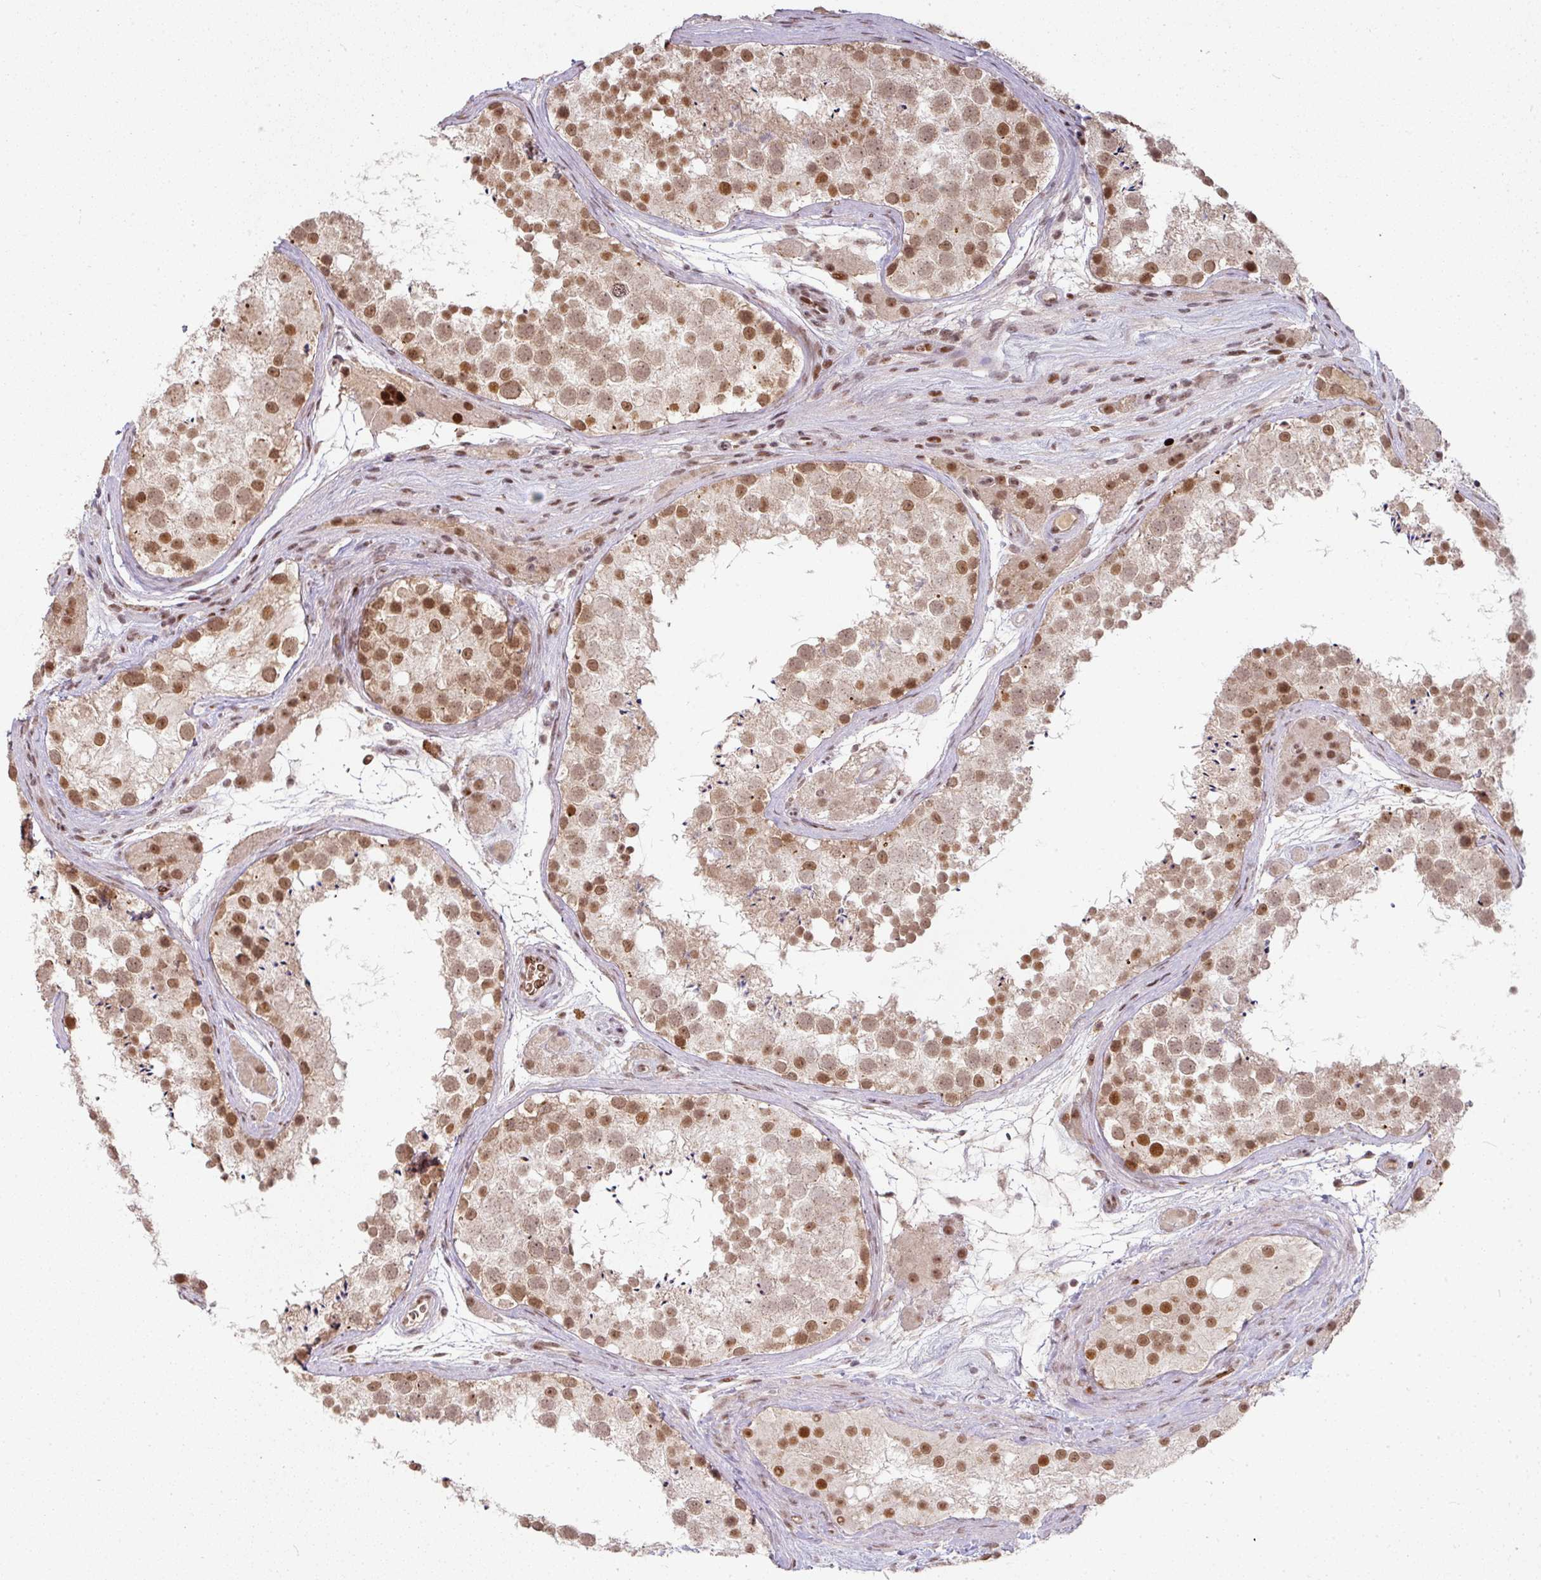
{"staining": {"intensity": "moderate", "quantity": ">75%", "location": "nuclear"}, "tissue": "testis", "cell_type": "Cells in seminiferous ducts", "image_type": "normal", "snomed": [{"axis": "morphology", "description": "Normal tissue, NOS"}, {"axis": "topography", "description": "Testis"}], "caption": "Protein positivity by immunohistochemistry (IHC) shows moderate nuclear staining in about >75% of cells in seminiferous ducts in normal testis.", "gene": "NEIL1", "patient": {"sex": "male", "age": 41}}